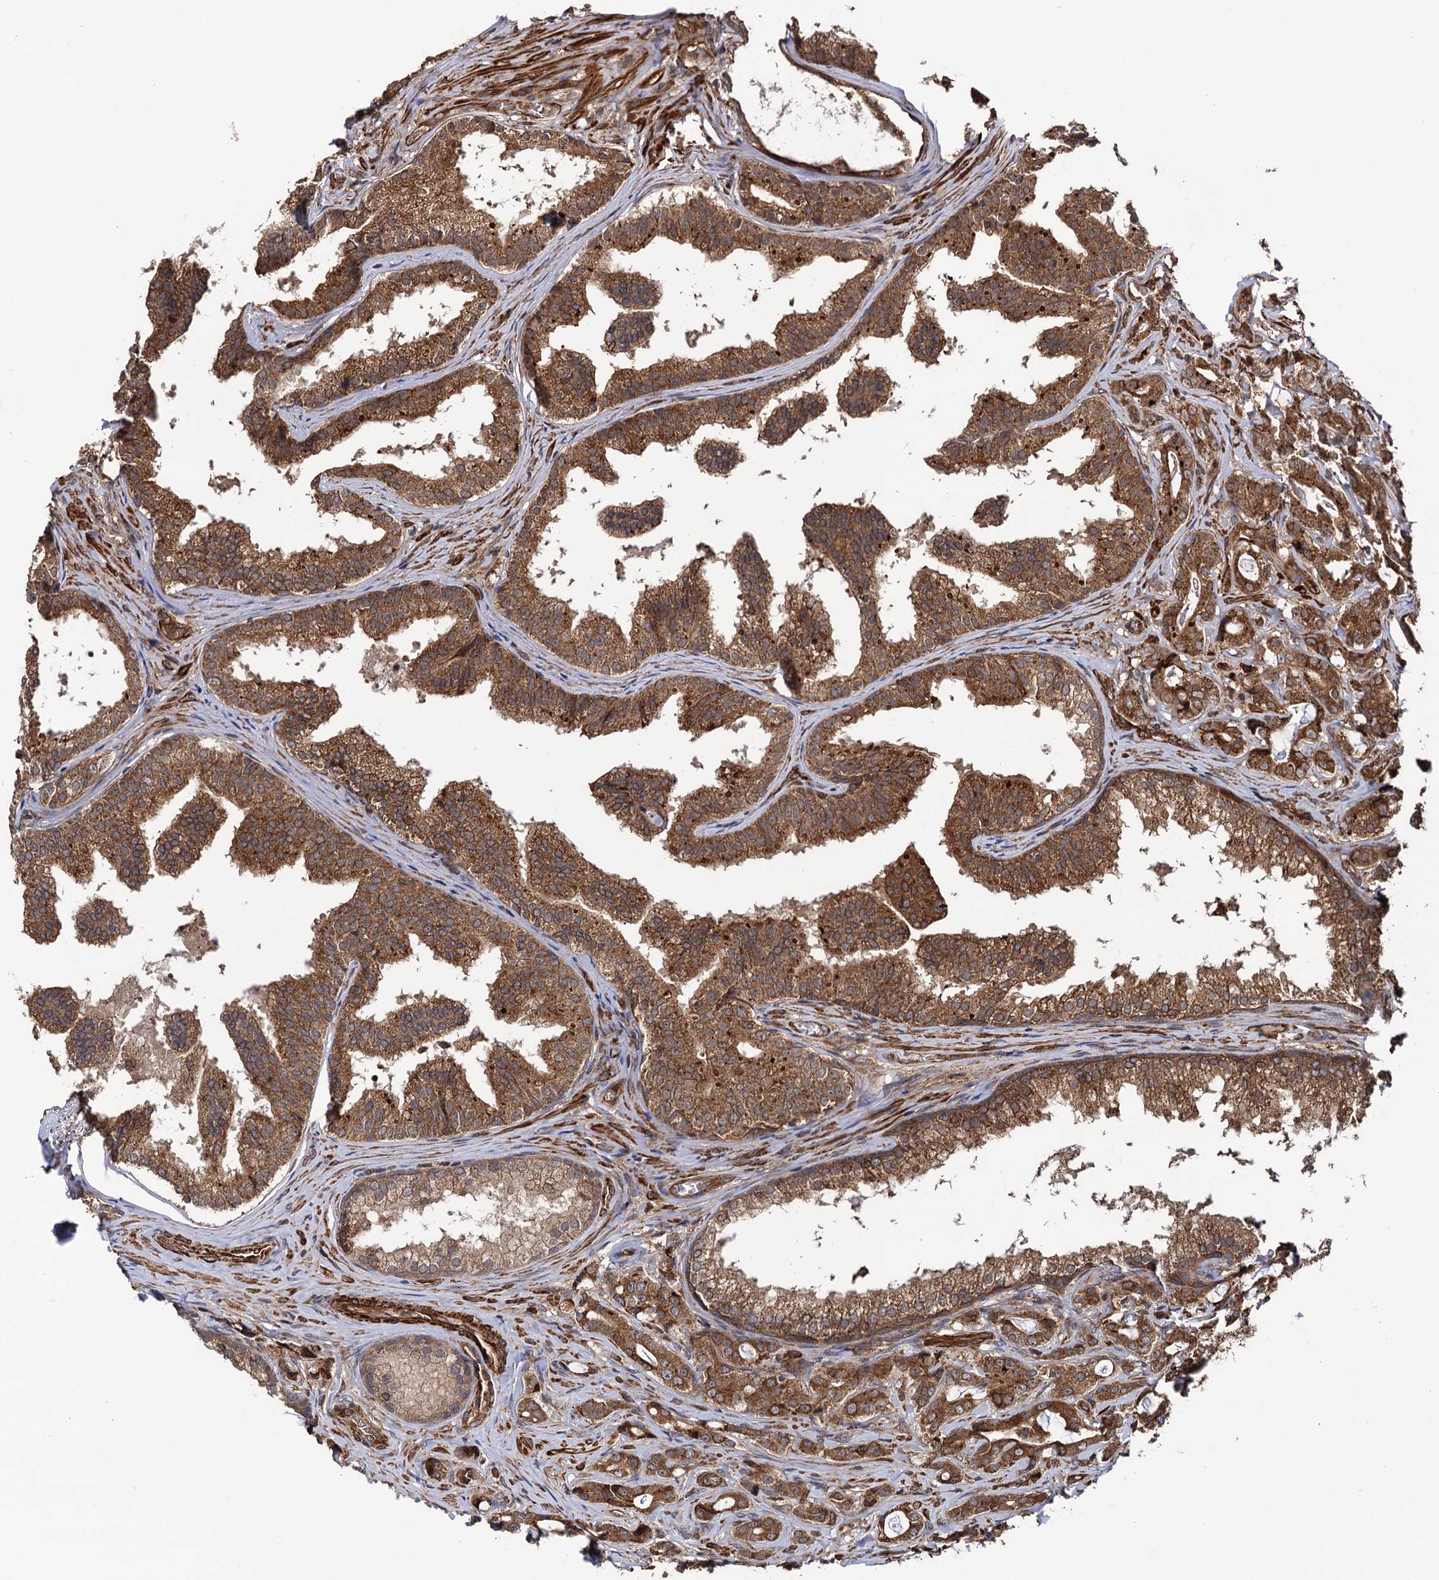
{"staining": {"intensity": "moderate", "quantity": ">75%", "location": "cytoplasmic/membranous"}, "tissue": "prostate cancer", "cell_type": "Tumor cells", "image_type": "cancer", "snomed": [{"axis": "morphology", "description": "Adenocarcinoma, High grade"}, {"axis": "topography", "description": "Prostate"}], "caption": "The photomicrograph shows staining of prostate cancer (high-grade adenocarcinoma), revealing moderate cytoplasmic/membranous protein positivity (brown color) within tumor cells. Immunohistochemistry (ihc) stains the protein of interest in brown and the nuclei are stained blue.", "gene": "ATP8B4", "patient": {"sex": "male", "age": 63}}